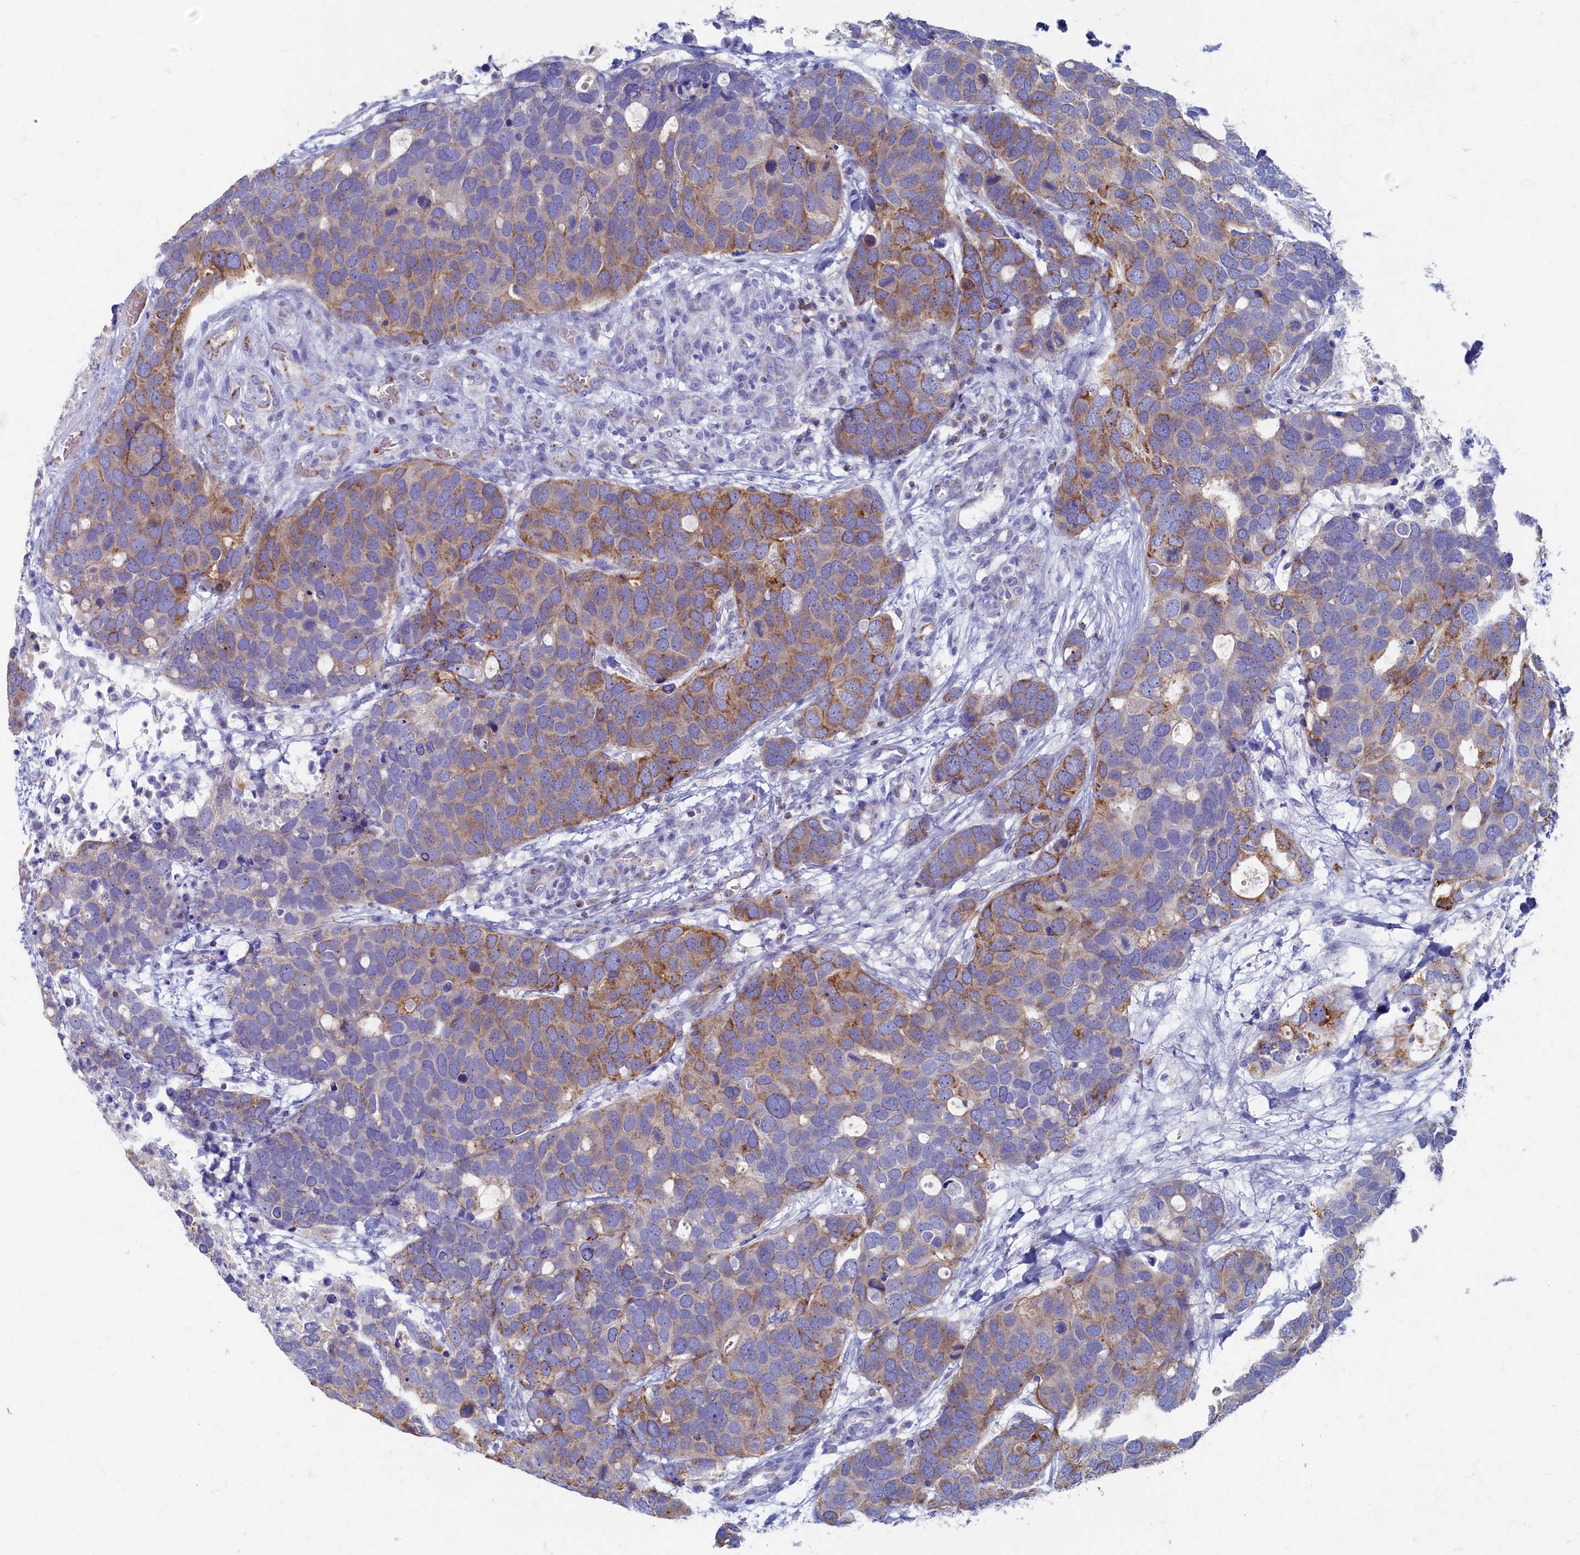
{"staining": {"intensity": "moderate", "quantity": "<25%", "location": "cytoplasmic/membranous"}, "tissue": "breast cancer", "cell_type": "Tumor cells", "image_type": "cancer", "snomed": [{"axis": "morphology", "description": "Duct carcinoma"}, {"axis": "topography", "description": "Breast"}], "caption": "About <25% of tumor cells in breast intraductal carcinoma display moderate cytoplasmic/membranous protein staining as visualized by brown immunohistochemical staining.", "gene": "OCIAD2", "patient": {"sex": "female", "age": 83}}